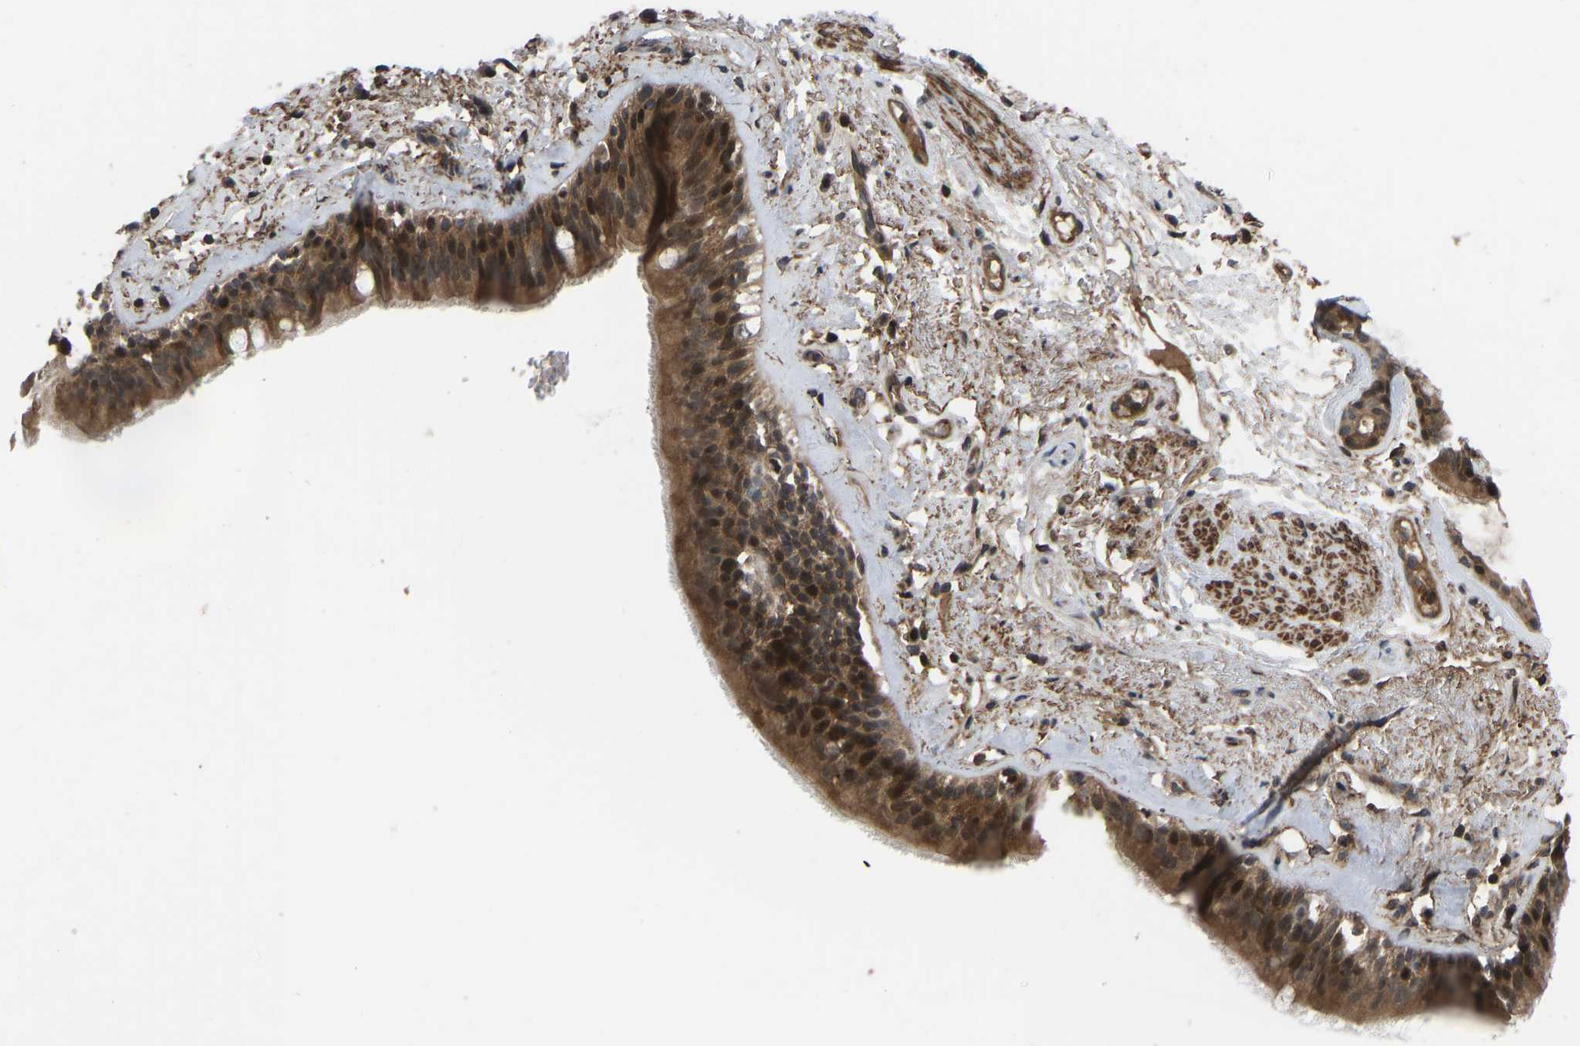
{"staining": {"intensity": "strong", "quantity": ">75%", "location": "cytoplasmic/membranous,nuclear"}, "tissue": "bronchus", "cell_type": "Respiratory epithelial cells", "image_type": "normal", "snomed": [{"axis": "morphology", "description": "Normal tissue, NOS"}, {"axis": "topography", "description": "Cartilage tissue"}], "caption": "Protein positivity by immunohistochemistry (IHC) exhibits strong cytoplasmic/membranous,nuclear expression in approximately >75% of respiratory epithelial cells in benign bronchus. The staining was performed using DAB (3,3'-diaminobenzidine) to visualize the protein expression in brown, while the nuclei were stained in blue with hematoxylin (Magnification: 20x).", "gene": "CYP7B1", "patient": {"sex": "female", "age": 63}}